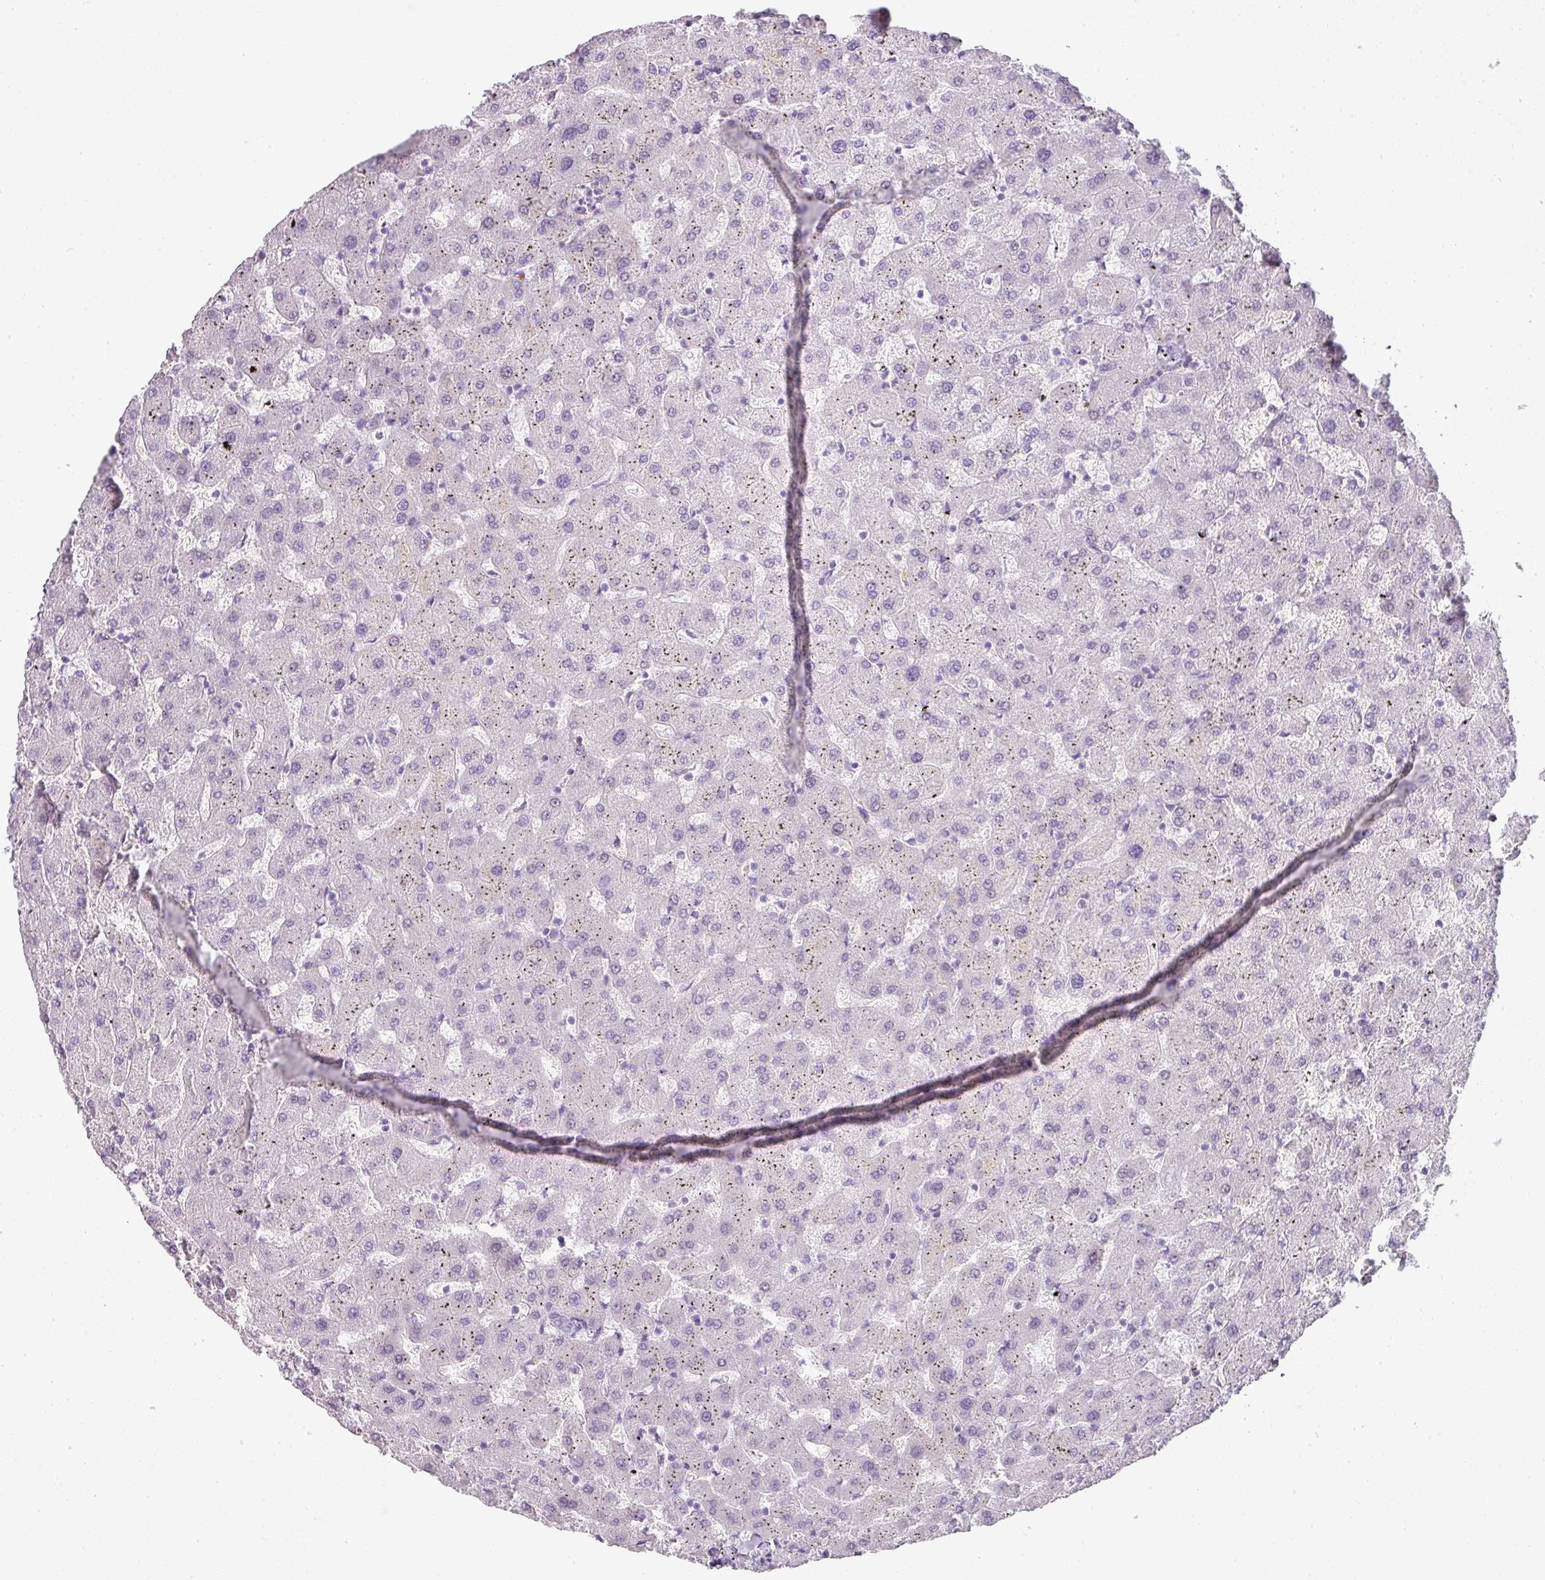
{"staining": {"intensity": "negative", "quantity": "none", "location": "none"}, "tissue": "liver", "cell_type": "Cholangiocytes", "image_type": "normal", "snomed": [{"axis": "morphology", "description": "Normal tissue, NOS"}, {"axis": "topography", "description": "Liver"}], "caption": "This is a histopathology image of immunohistochemistry (IHC) staining of benign liver, which shows no positivity in cholangiocytes.", "gene": "RBMY1A1", "patient": {"sex": "female", "age": 63}}